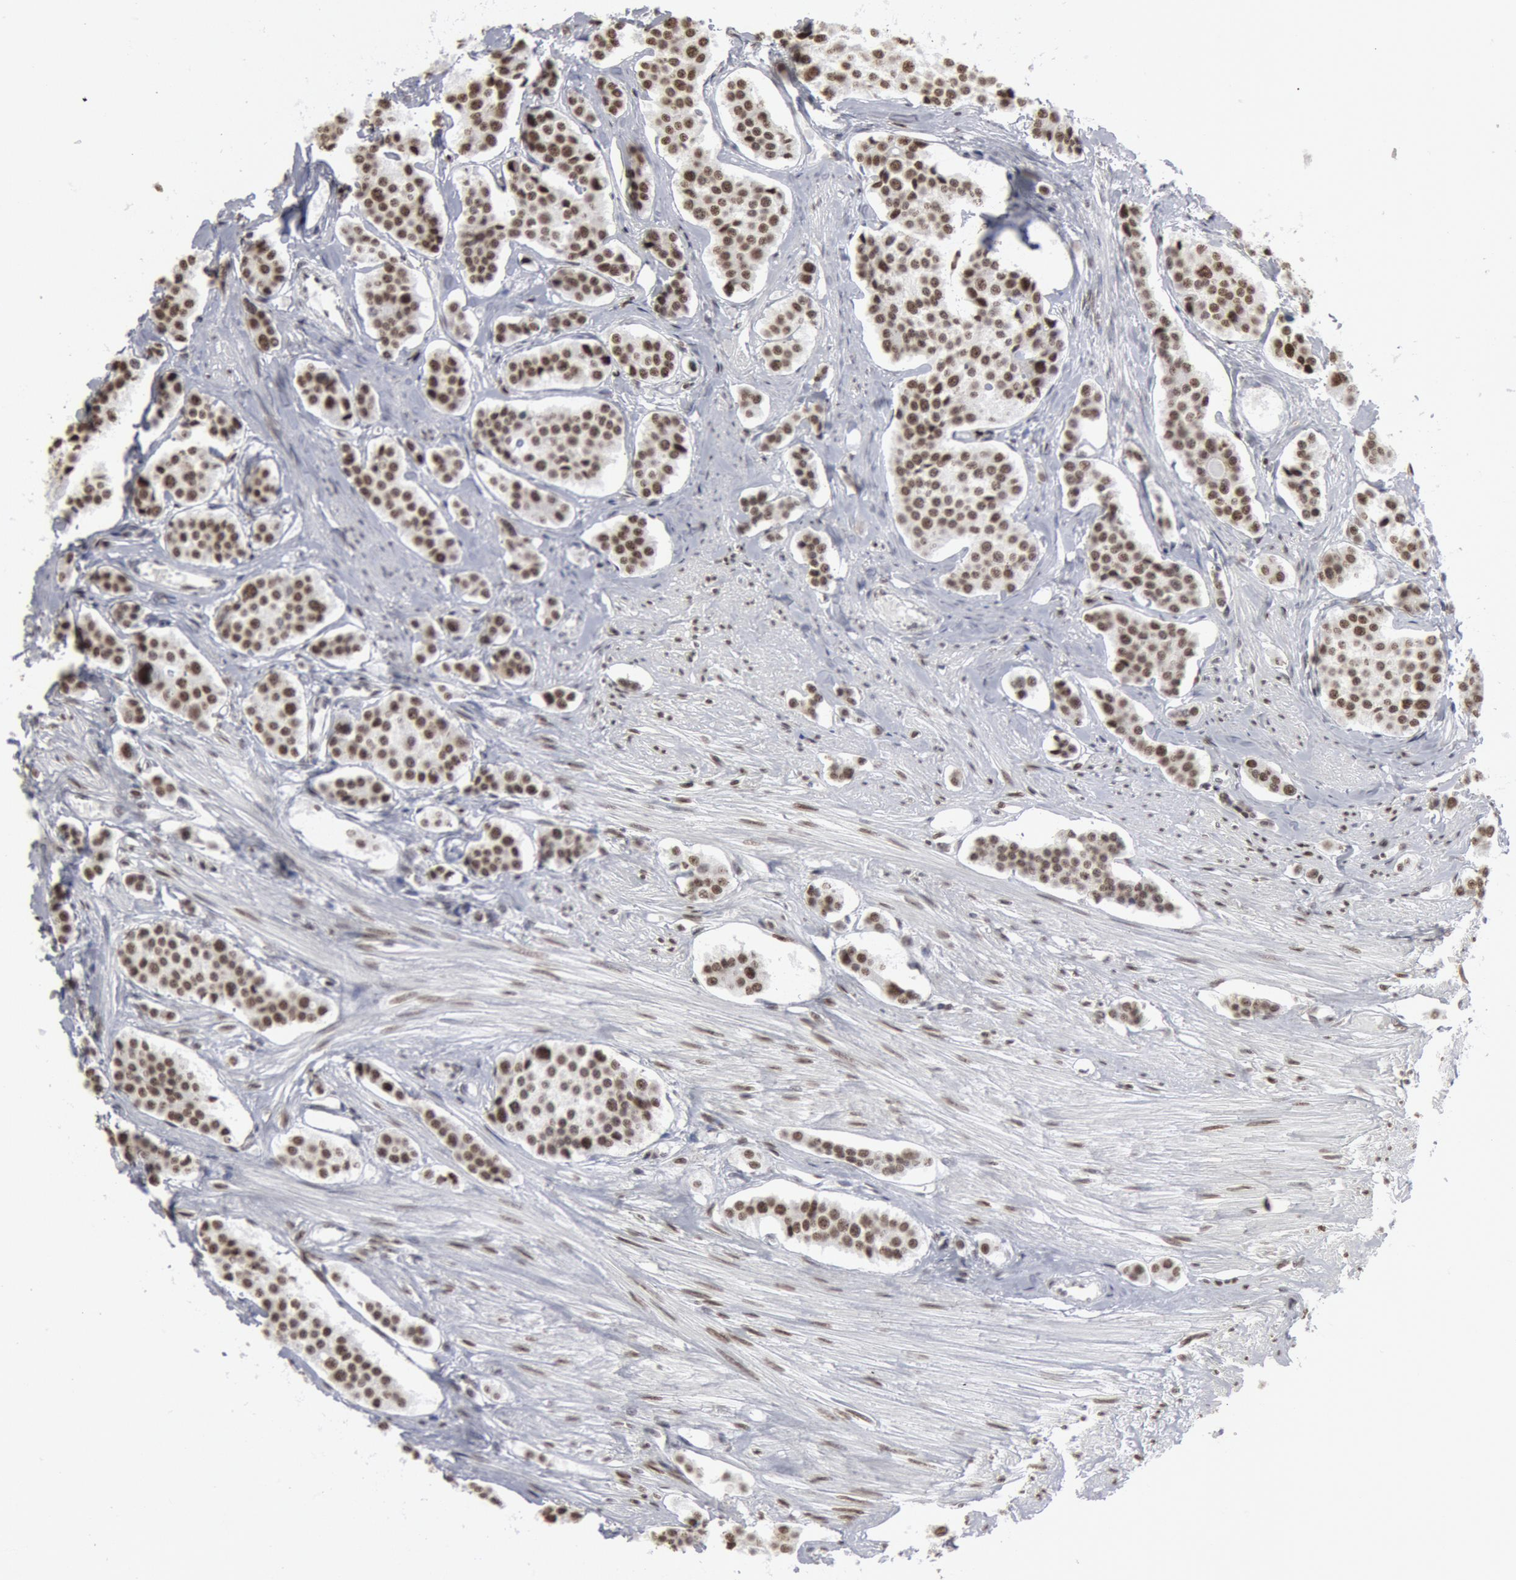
{"staining": {"intensity": "moderate", "quantity": ">75%", "location": "nuclear"}, "tissue": "carcinoid", "cell_type": "Tumor cells", "image_type": "cancer", "snomed": [{"axis": "morphology", "description": "Carcinoid, malignant, NOS"}, {"axis": "topography", "description": "Small intestine"}], "caption": "Protein expression by IHC demonstrates moderate nuclear staining in about >75% of tumor cells in carcinoid.", "gene": "SUB1", "patient": {"sex": "male", "age": 60}}